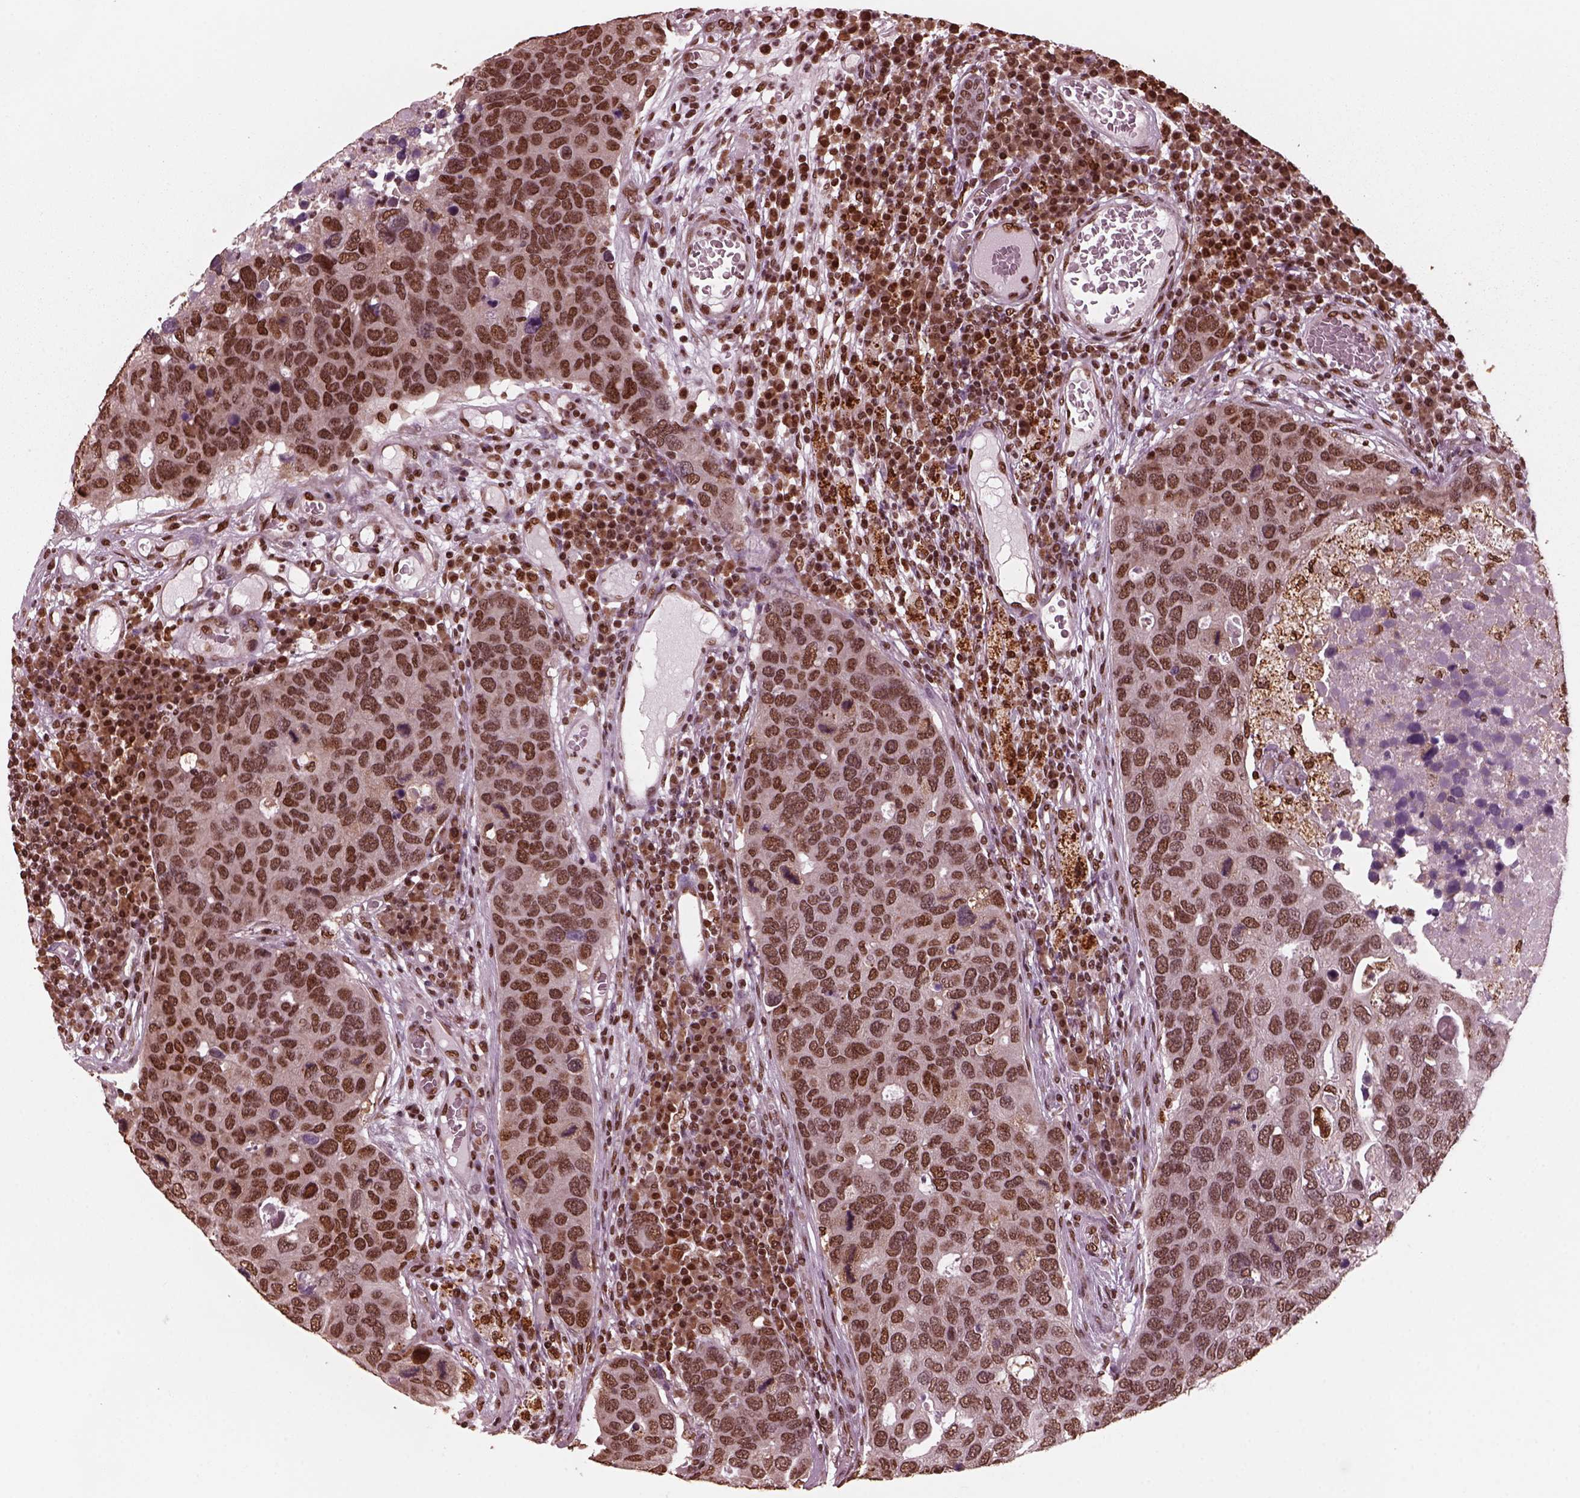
{"staining": {"intensity": "strong", "quantity": ">75%", "location": "nuclear"}, "tissue": "breast cancer", "cell_type": "Tumor cells", "image_type": "cancer", "snomed": [{"axis": "morphology", "description": "Duct carcinoma"}, {"axis": "topography", "description": "Breast"}], "caption": "Immunohistochemical staining of breast cancer shows high levels of strong nuclear protein positivity in approximately >75% of tumor cells.", "gene": "NSD1", "patient": {"sex": "female", "age": 83}}